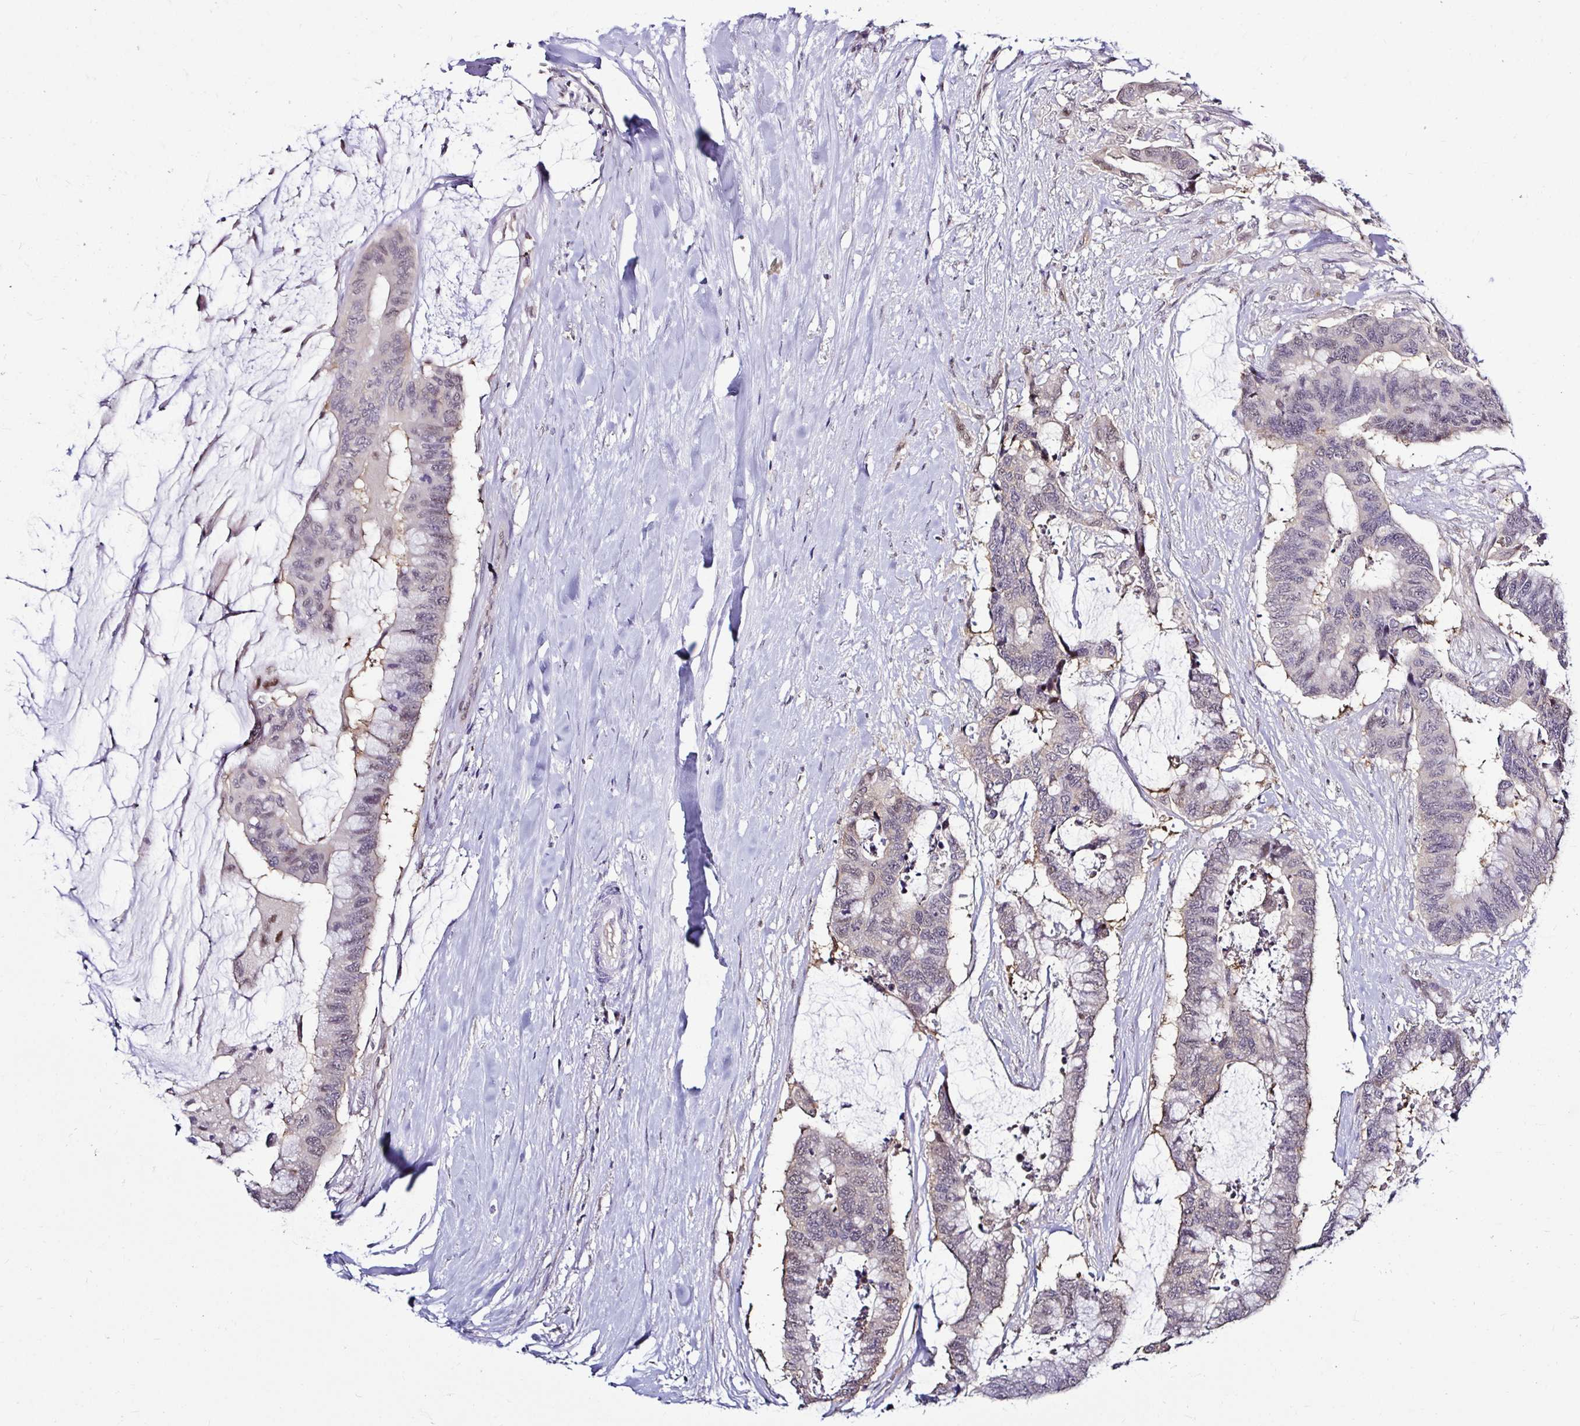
{"staining": {"intensity": "weak", "quantity": "<25%", "location": "nuclear"}, "tissue": "colorectal cancer", "cell_type": "Tumor cells", "image_type": "cancer", "snomed": [{"axis": "morphology", "description": "Adenocarcinoma, NOS"}, {"axis": "topography", "description": "Rectum"}], "caption": "Human colorectal cancer stained for a protein using immunohistochemistry demonstrates no positivity in tumor cells.", "gene": "PSMD3", "patient": {"sex": "female", "age": 59}}